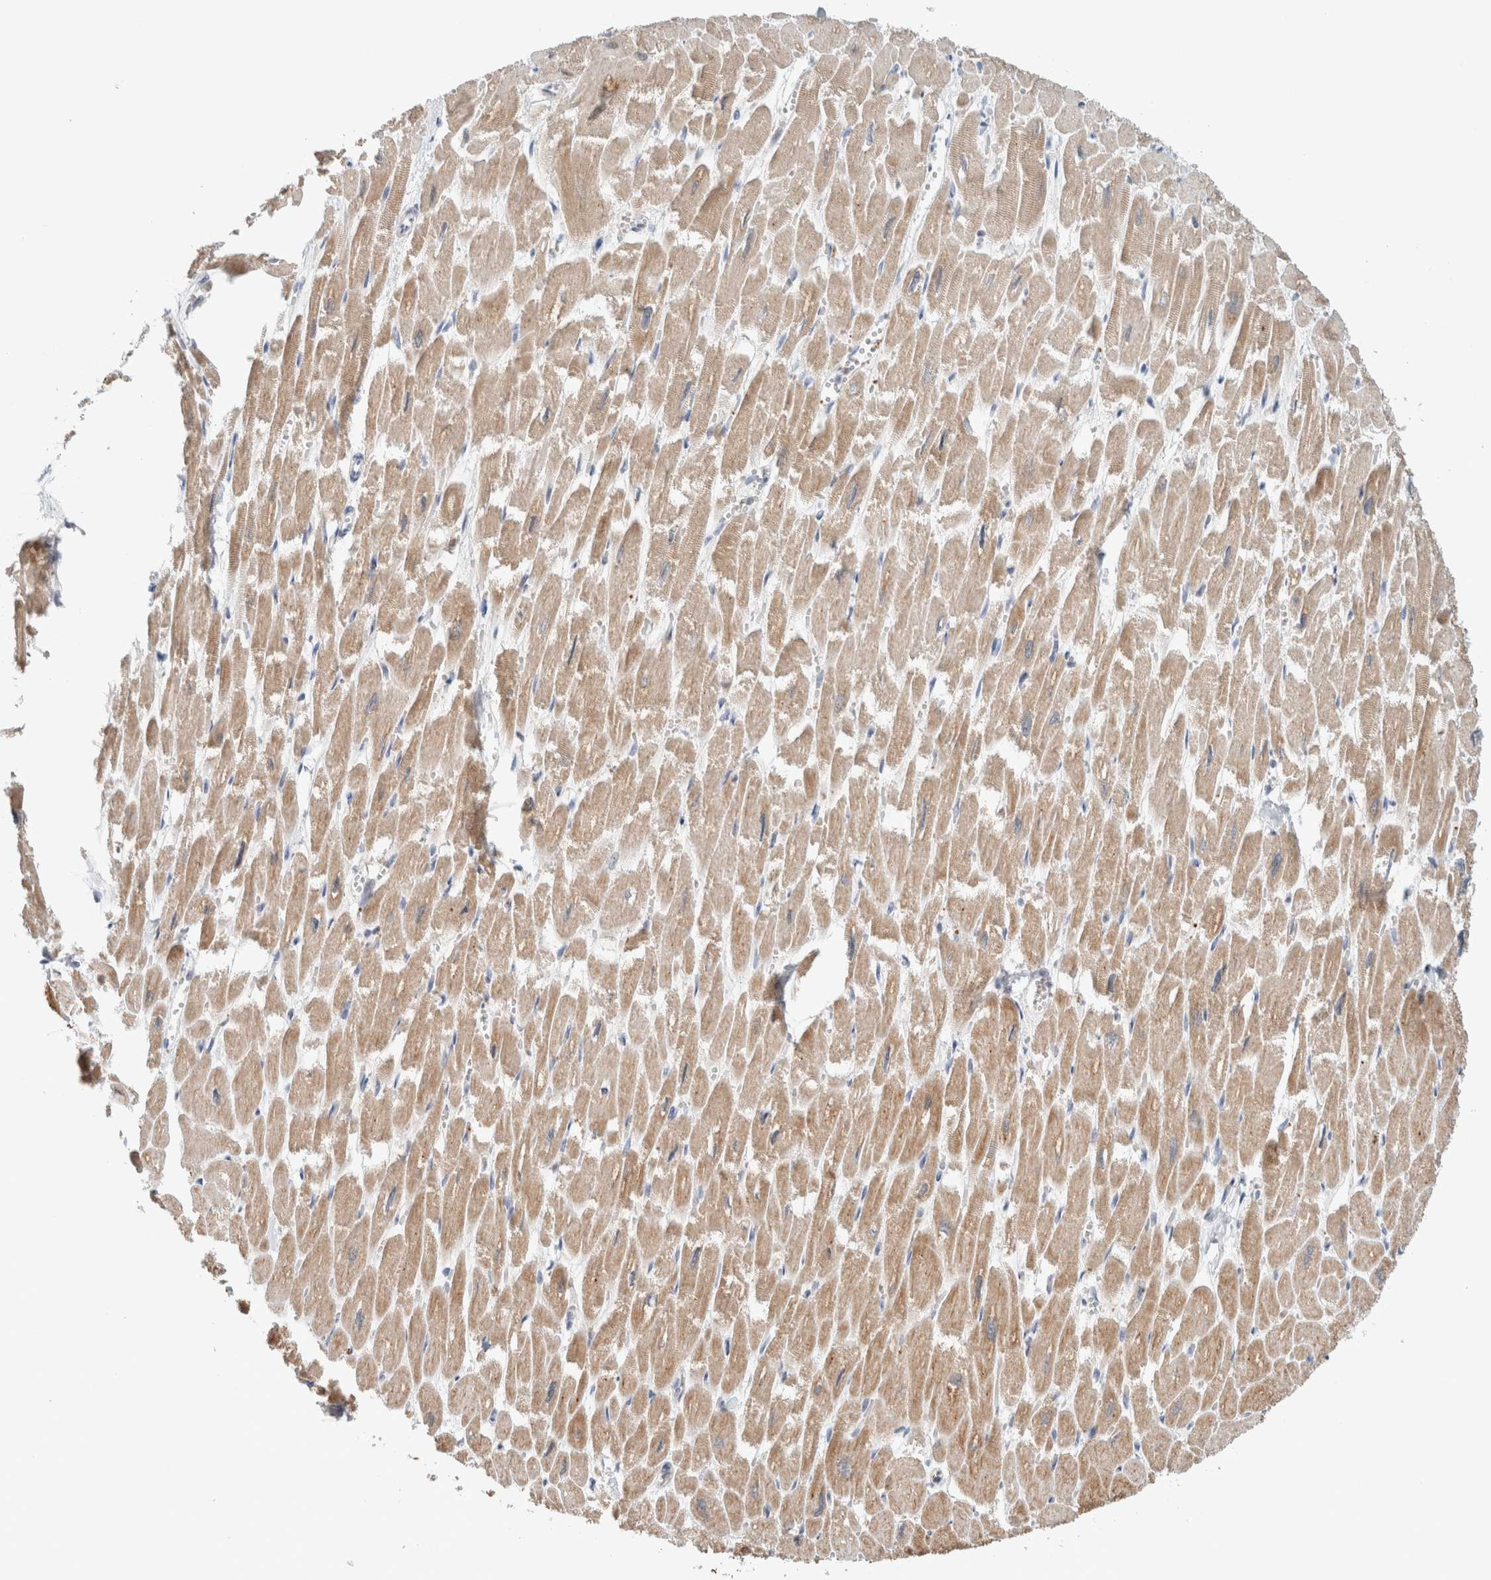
{"staining": {"intensity": "moderate", "quantity": ">75%", "location": "cytoplasmic/membranous"}, "tissue": "heart muscle", "cell_type": "Cardiomyocytes", "image_type": "normal", "snomed": [{"axis": "morphology", "description": "Normal tissue, NOS"}, {"axis": "topography", "description": "Heart"}], "caption": "Heart muscle stained with IHC demonstrates moderate cytoplasmic/membranous staining in about >75% of cardiomyocytes.", "gene": "CRAT", "patient": {"sex": "male", "age": 54}}